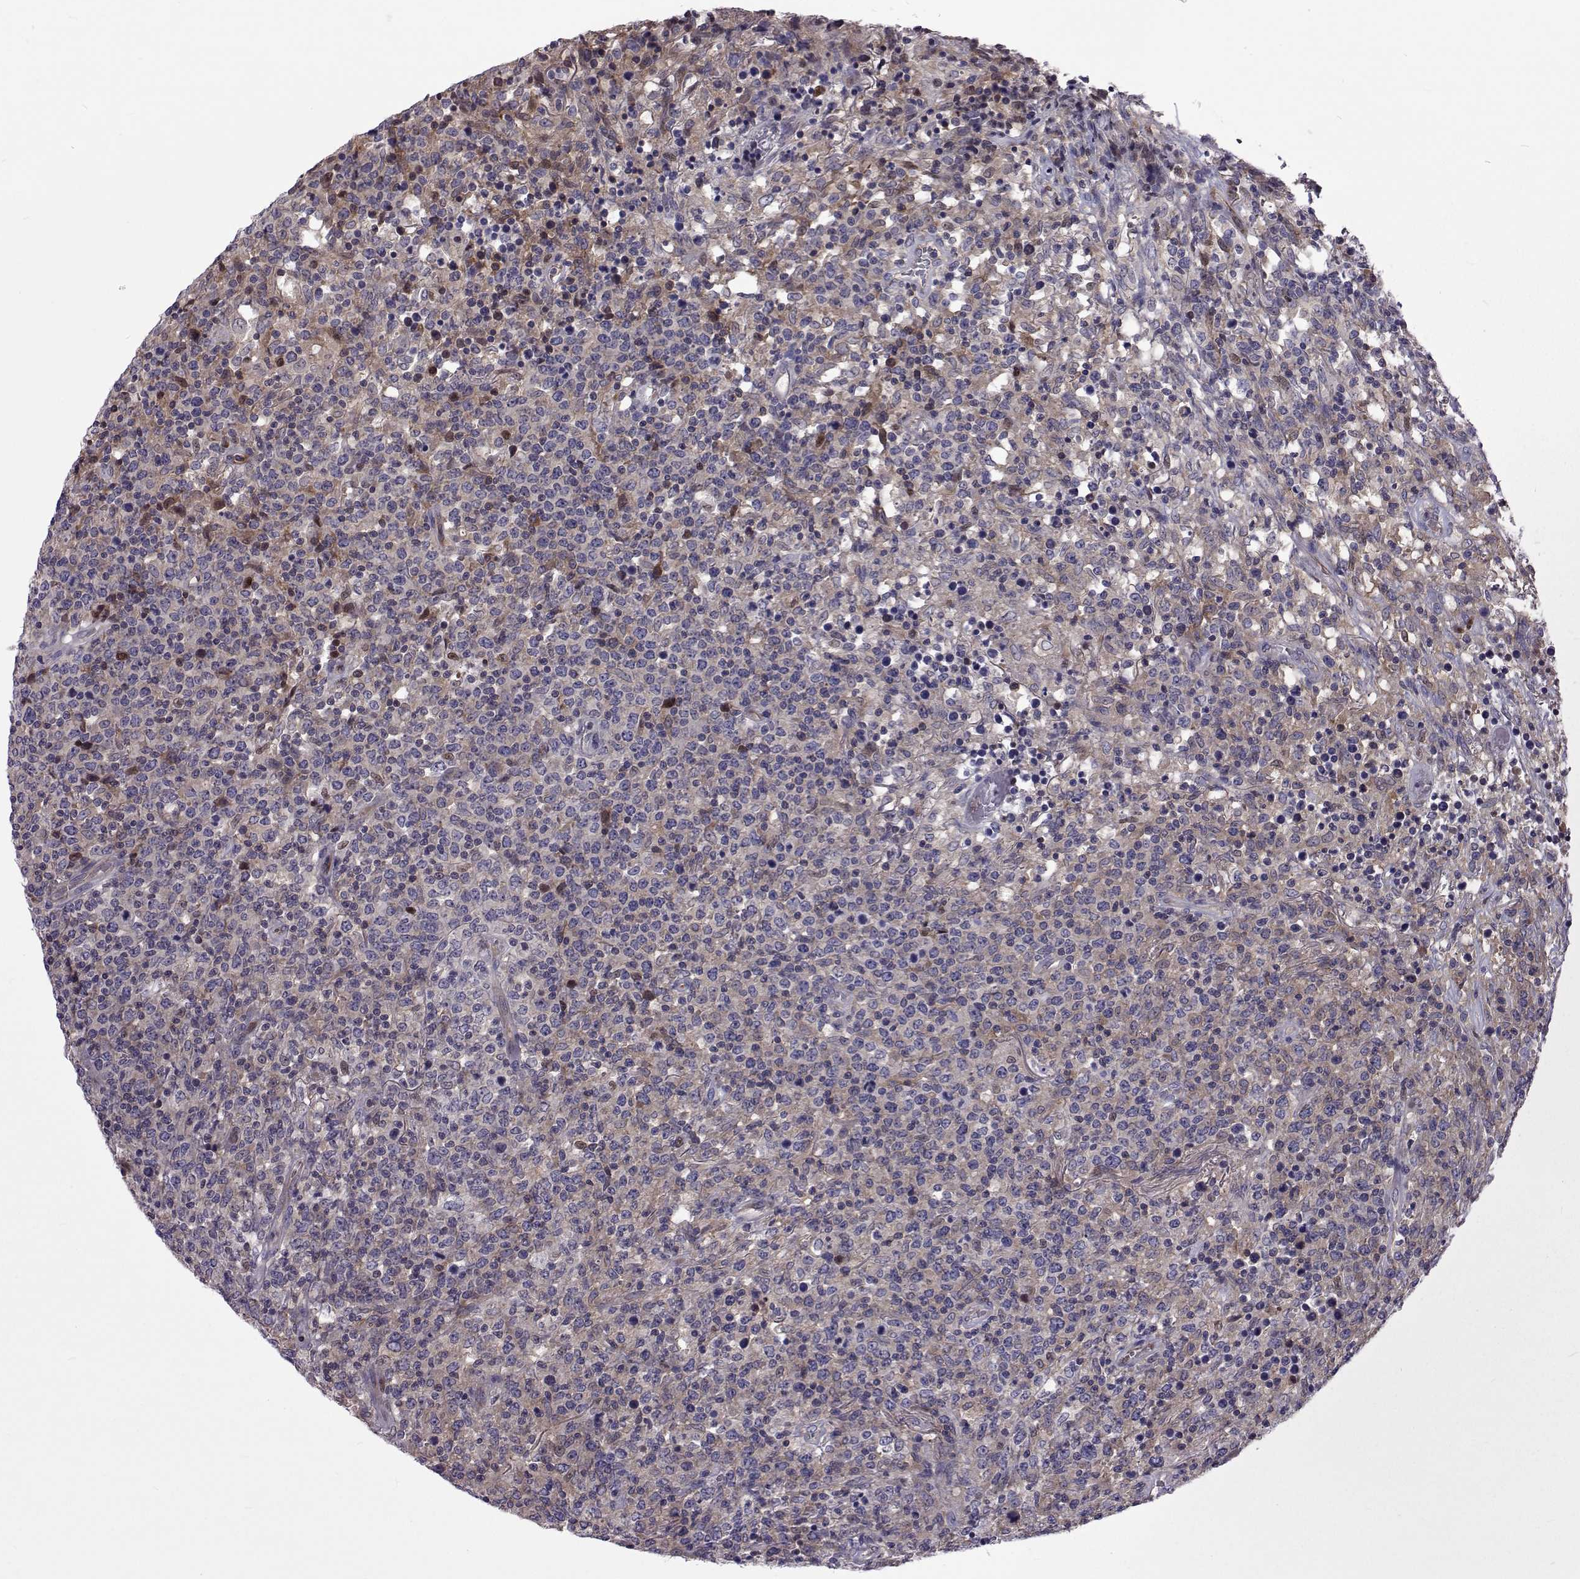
{"staining": {"intensity": "weak", "quantity": "<25%", "location": "cytoplasmic/membranous,nuclear"}, "tissue": "lymphoma", "cell_type": "Tumor cells", "image_type": "cancer", "snomed": [{"axis": "morphology", "description": "Malignant lymphoma, non-Hodgkin's type, High grade"}, {"axis": "topography", "description": "Lung"}], "caption": "This is an IHC image of high-grade malignant lymphoma, non-Hodgkin's type. There is no expression in tumor cells.", "gene": "TCF15", "patient": {"sex": "male", "age": 79}}